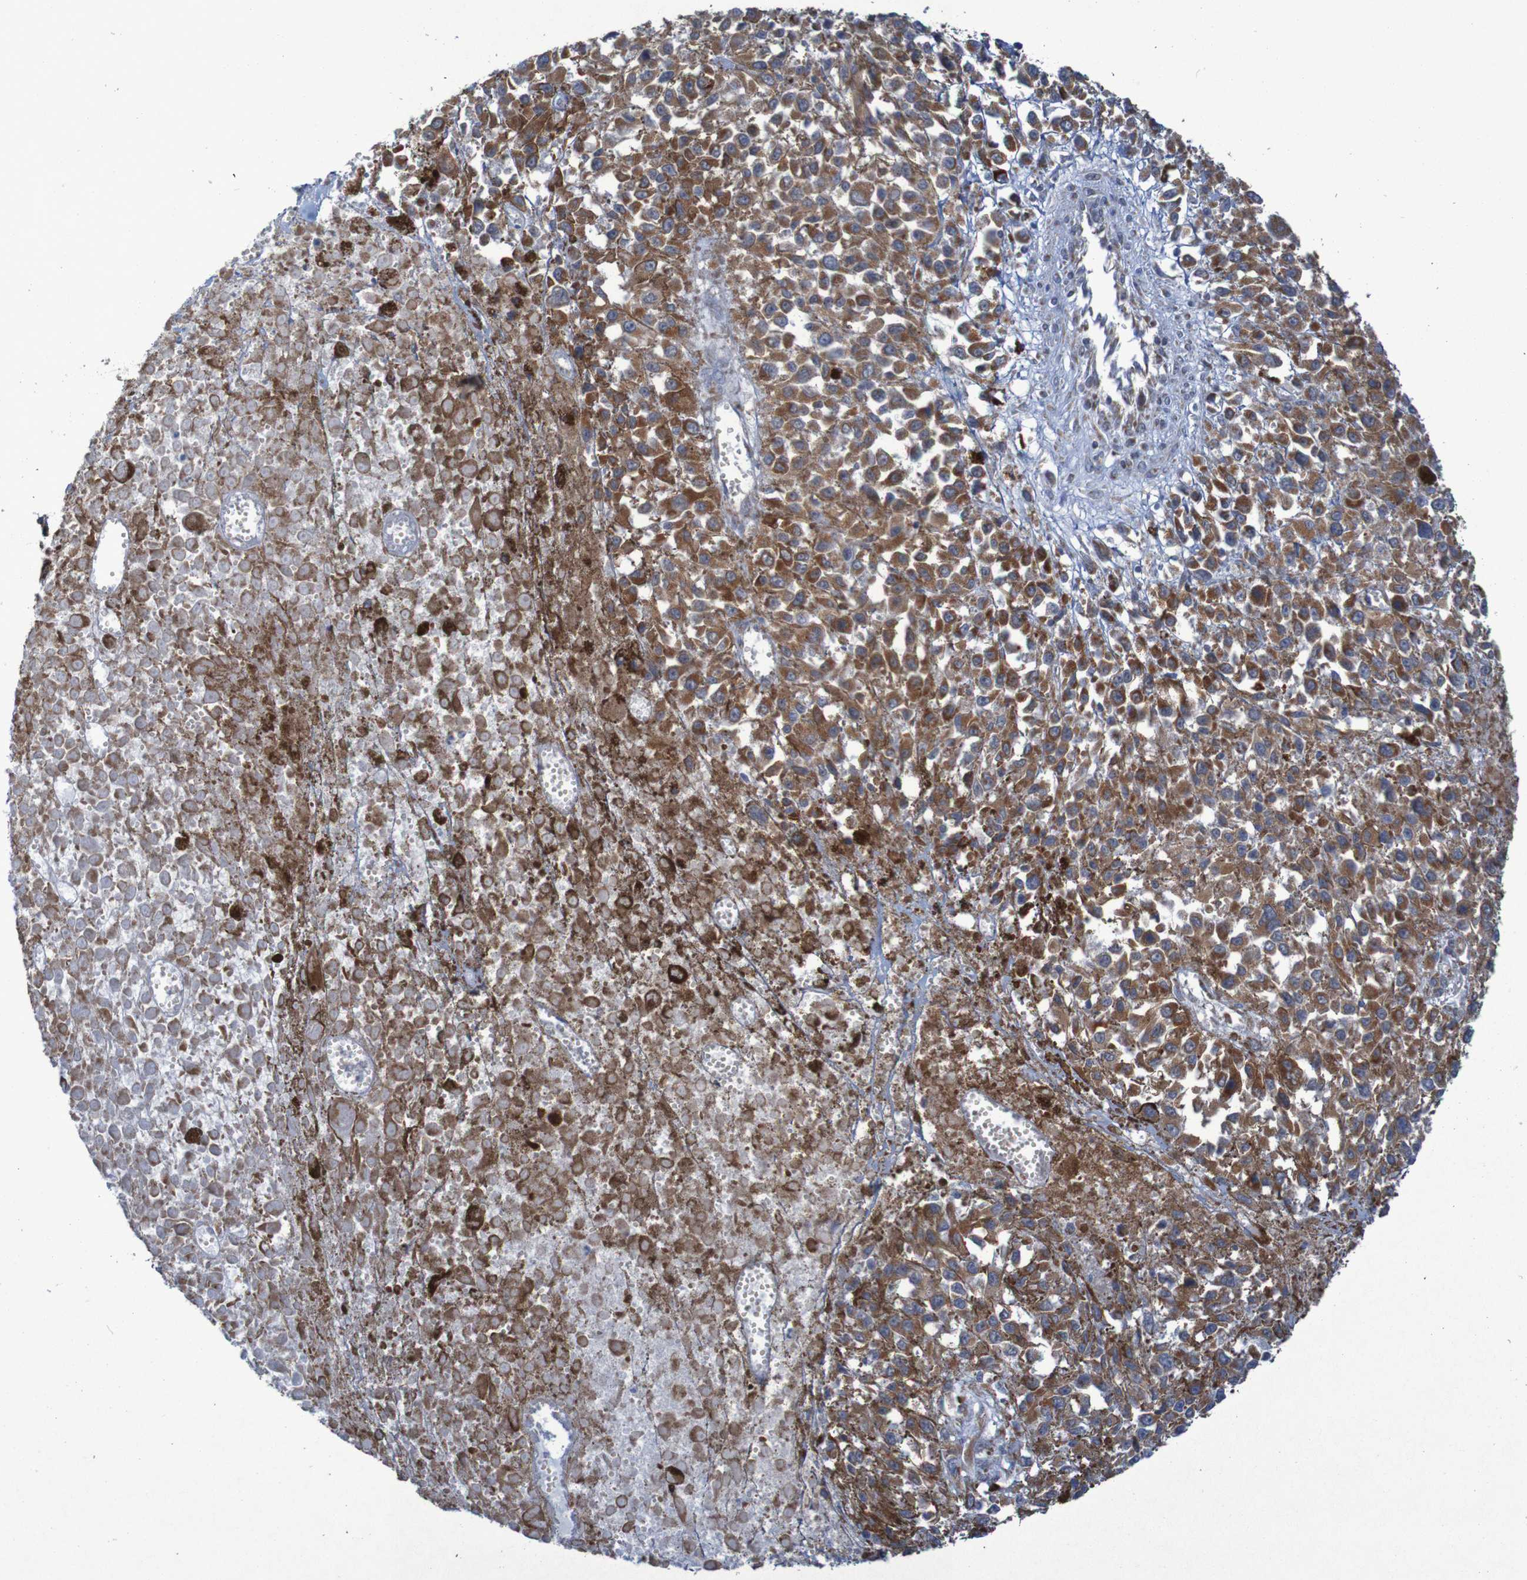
{"staining": {"intensity": "moderate", "quantity": ">75%", "location": "cytoplasmic/membranous"}, "tissue": "melanoma", "cell_type": "Tumor cells", "image_type": "cancer", "snomed": [{"axis": "morphology", "description": "Malignant melanoma, Metastatic site"}, {"axis": "topography", "description": "Lymph node"}], "caption": "Immunohistochemical staining of human malignant melanoma (metastatic site) shows medium levels of moderate cytoplasmic/membranous expression in approximately >75% of tumor cells. (IHC, brightfield microscopy, high magnification).", "gene": "CCDC51", "patient": {"sex": "male", "age": 59}}